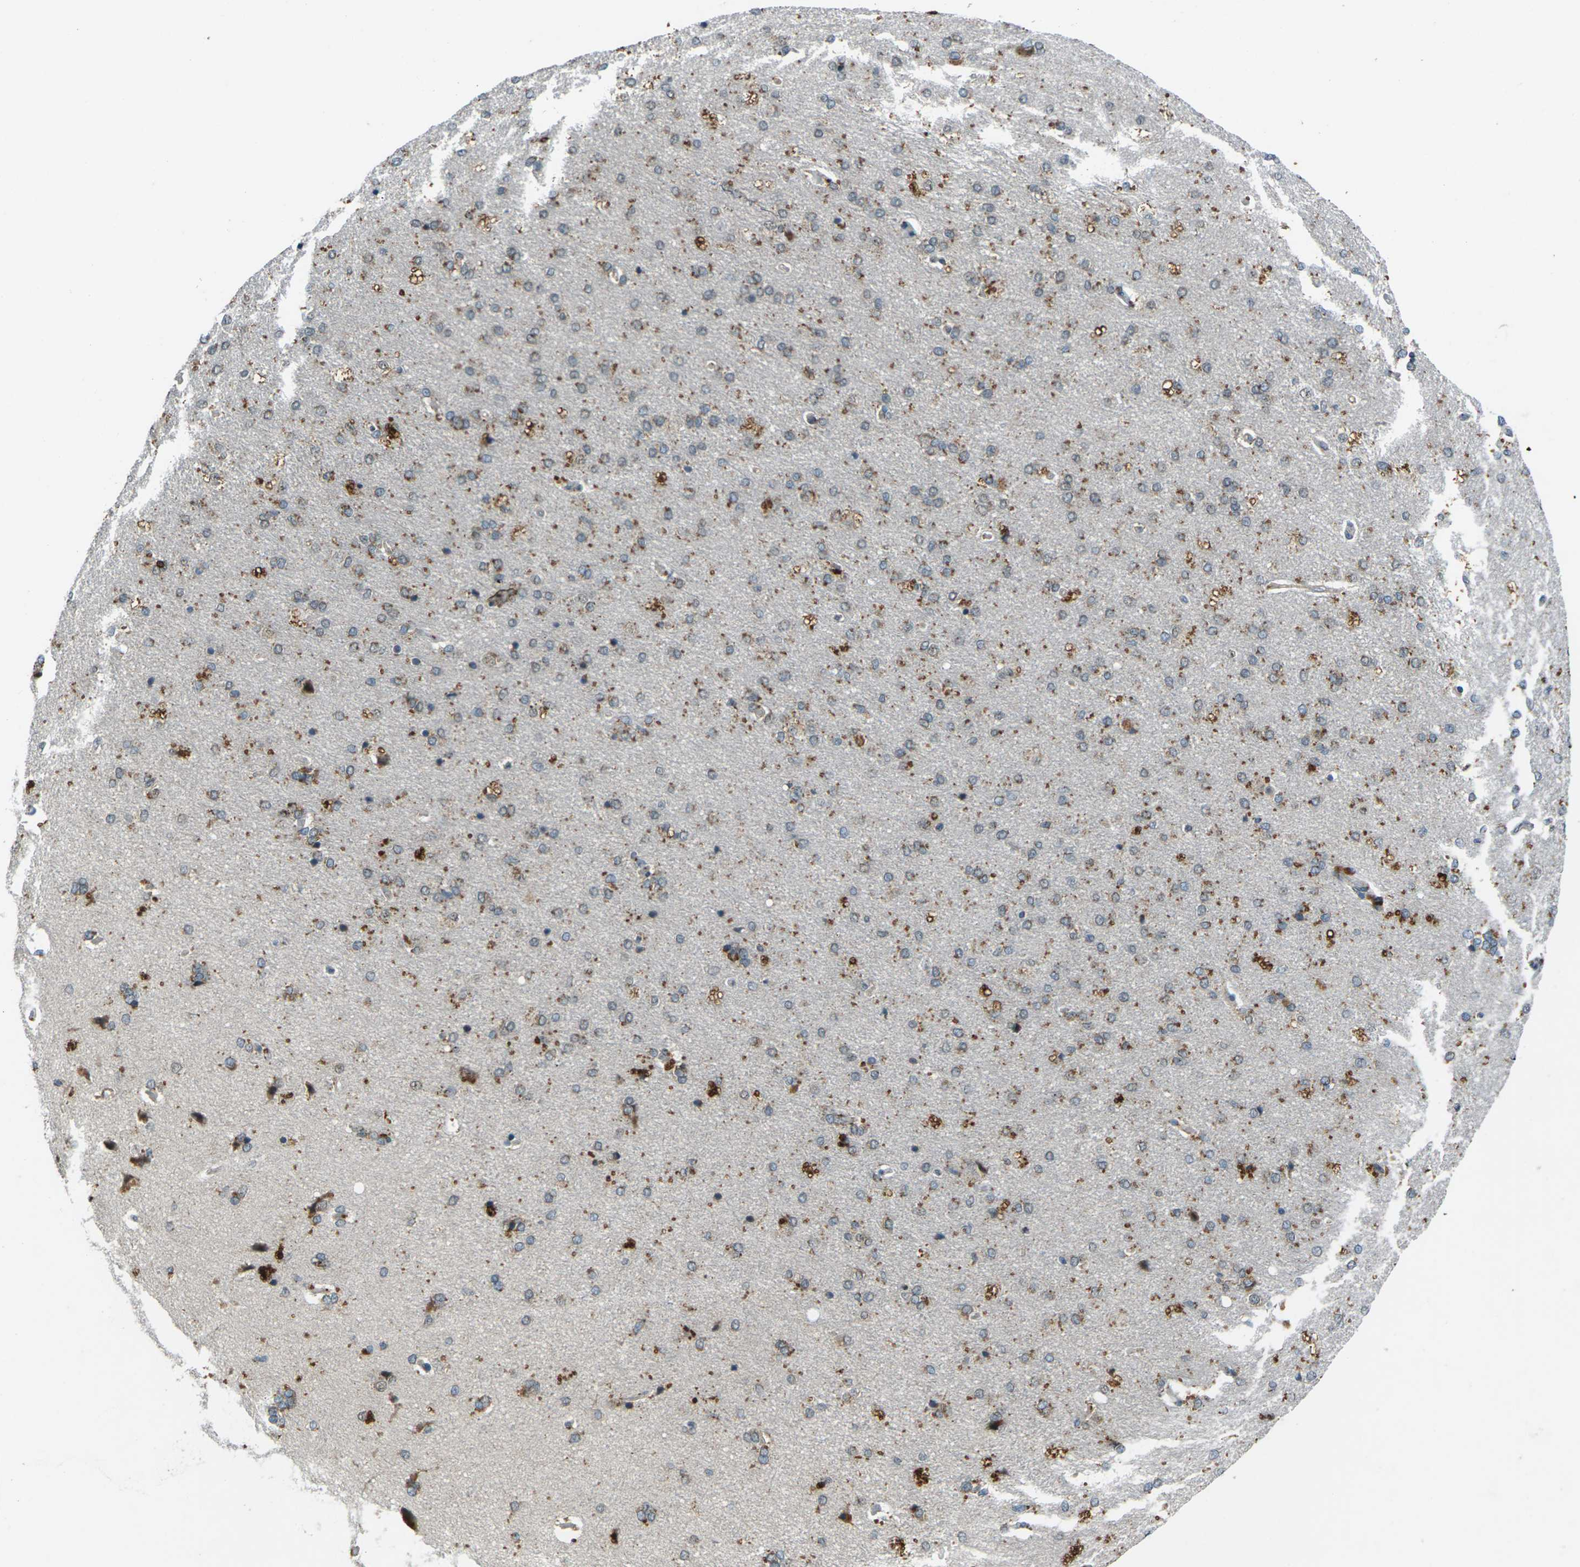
{"staining": {"intensity": "negative", "quantity": "none", "location": "none"}, "tissue": "cerebral cortex", "cell_type": "Endothelial cells", "image_type": "normal", "snomed": [{"axis": "morphology", "description": "Normal tissue, NOS"}, {"axis": "topography", "description": "Cerebral cortex"}], "caption": "Human cerebral cortex stained for a protein using immunohistochemistry (IHC) exhibits no staining in endothelial cells.", "gene": "SLC31A2", "patient": {"sex": "male", "age": 62}}